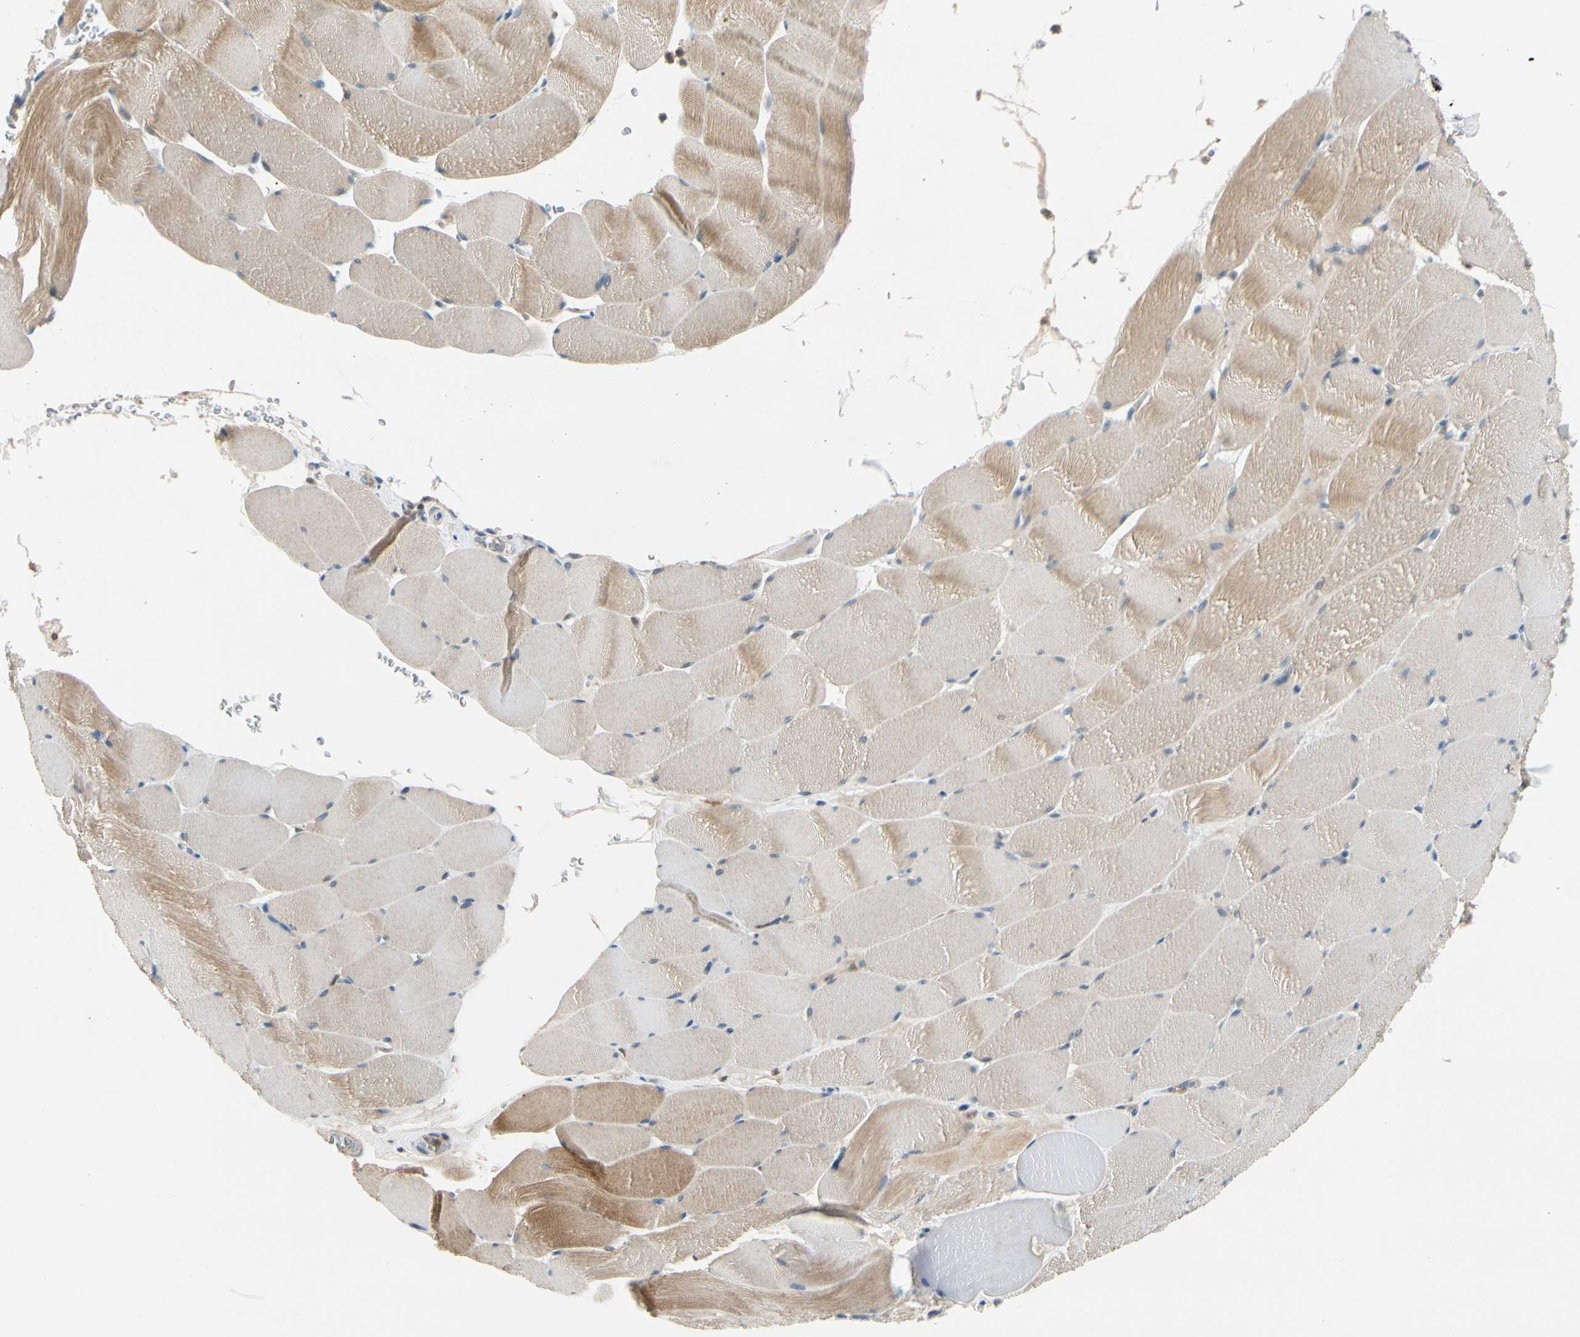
{"staining": {"intensity": "moderate", "quantity": ">75%", "location": "cytoplasmic/membranous"}, "tissue": "skeletal muscle", "cell_type": "Myocytes", "image_type": "normal", "snomed": [{"axis": "morphology", "description": "Normal tissue, NOS"}, {"axis": "topography", "description": "Skeletal muscle"}], "caption": "IHC of benign human skeletal muscle exhibits medium levels of moderate cytoplasmic/membranous staining in approximately >75% of myocytes.", "gene": "WIPI1", "patient": {"sex": "male", "age": 62}}